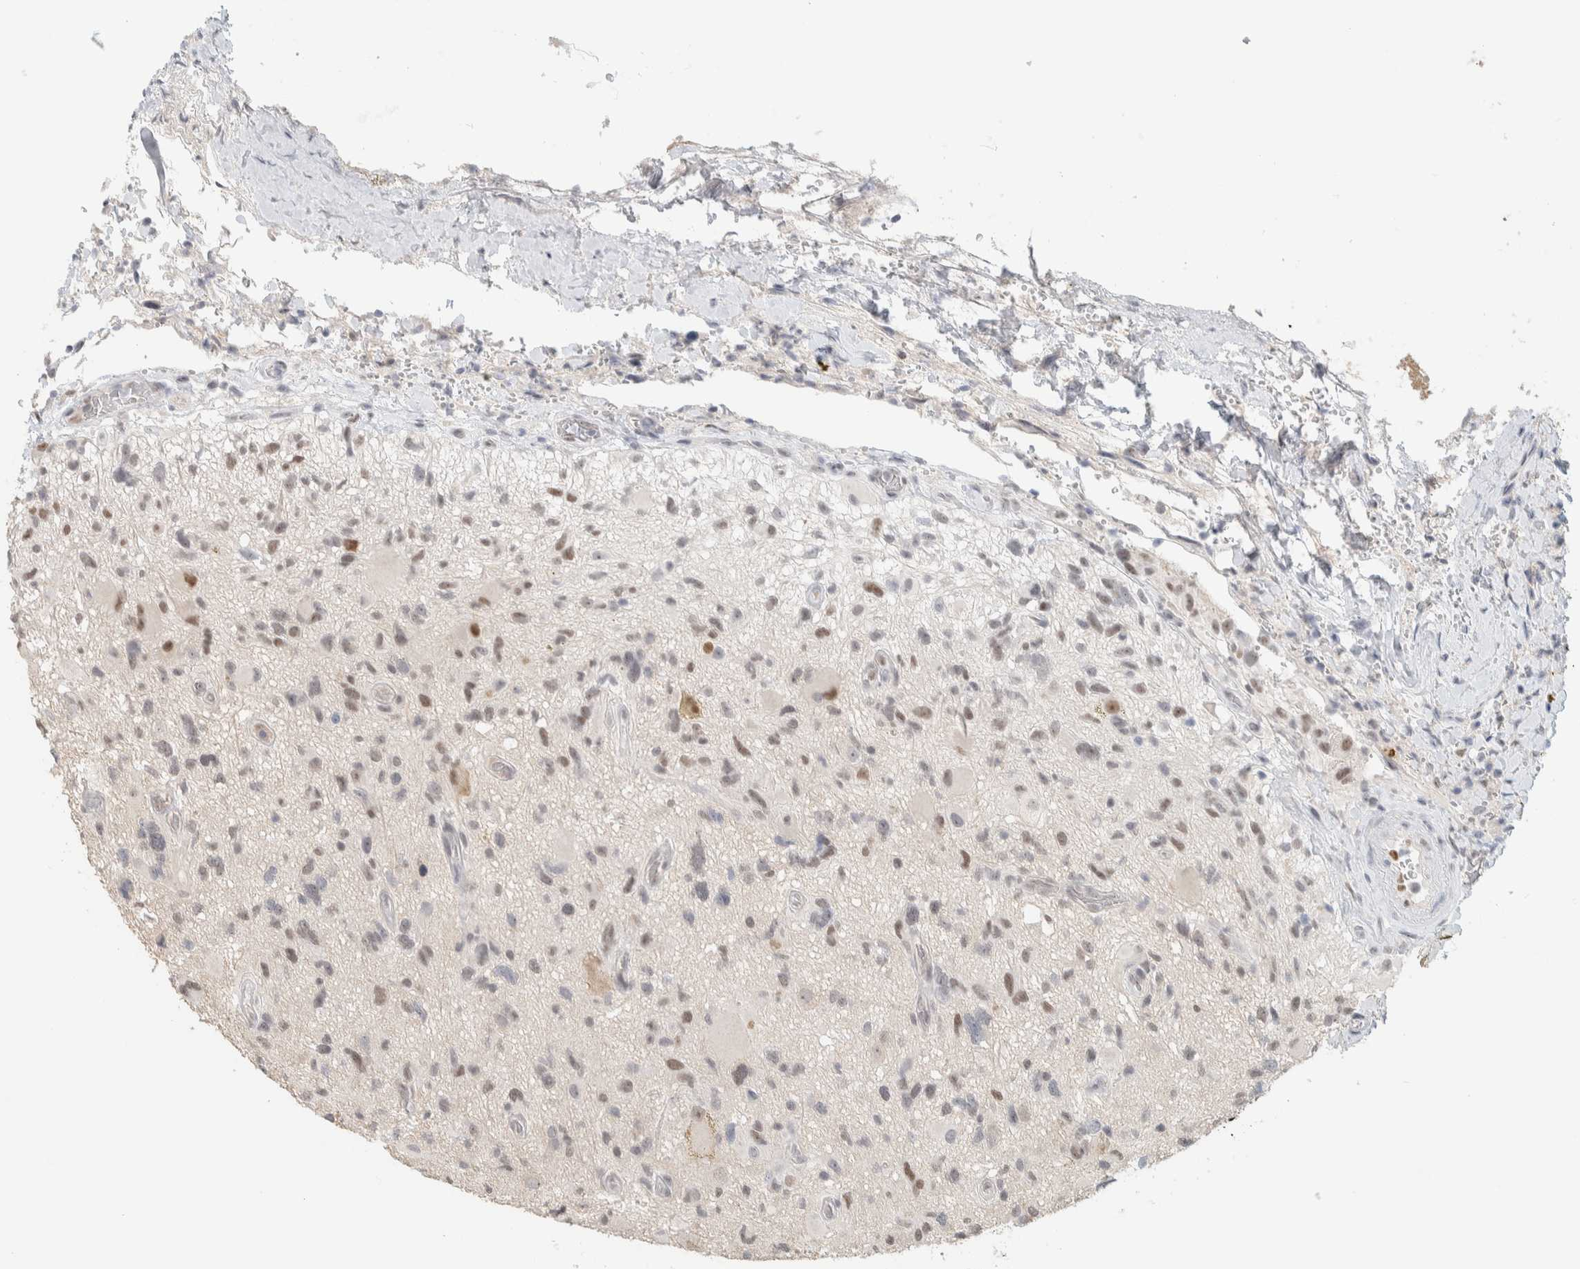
{"staining": {"intensity": "weak", "quantity": "25%-75%", "location": "nuclear"}, "tissue": "glioma", "cell_type": "Tumor cells", "image_type": "cancer", "snomed": [{"axis": "morphology", "description": "Glioma, malignant, High grade"}, {"axis": "topography", "description": "Brain"}], "caption": "Immunohistochemistry (IHC) staining of glioma, which demonstrates low levels of weak nuclear expression in approximately 25%-75% of tumor cells indicating weak nuclear protein positivity. The staining was performed using DAB (brown) for protein detection and nuclei were counterstained in hematoxylin (blue).", "gene": "PUS7", "patient": {"sex": "male", "age": 33}}